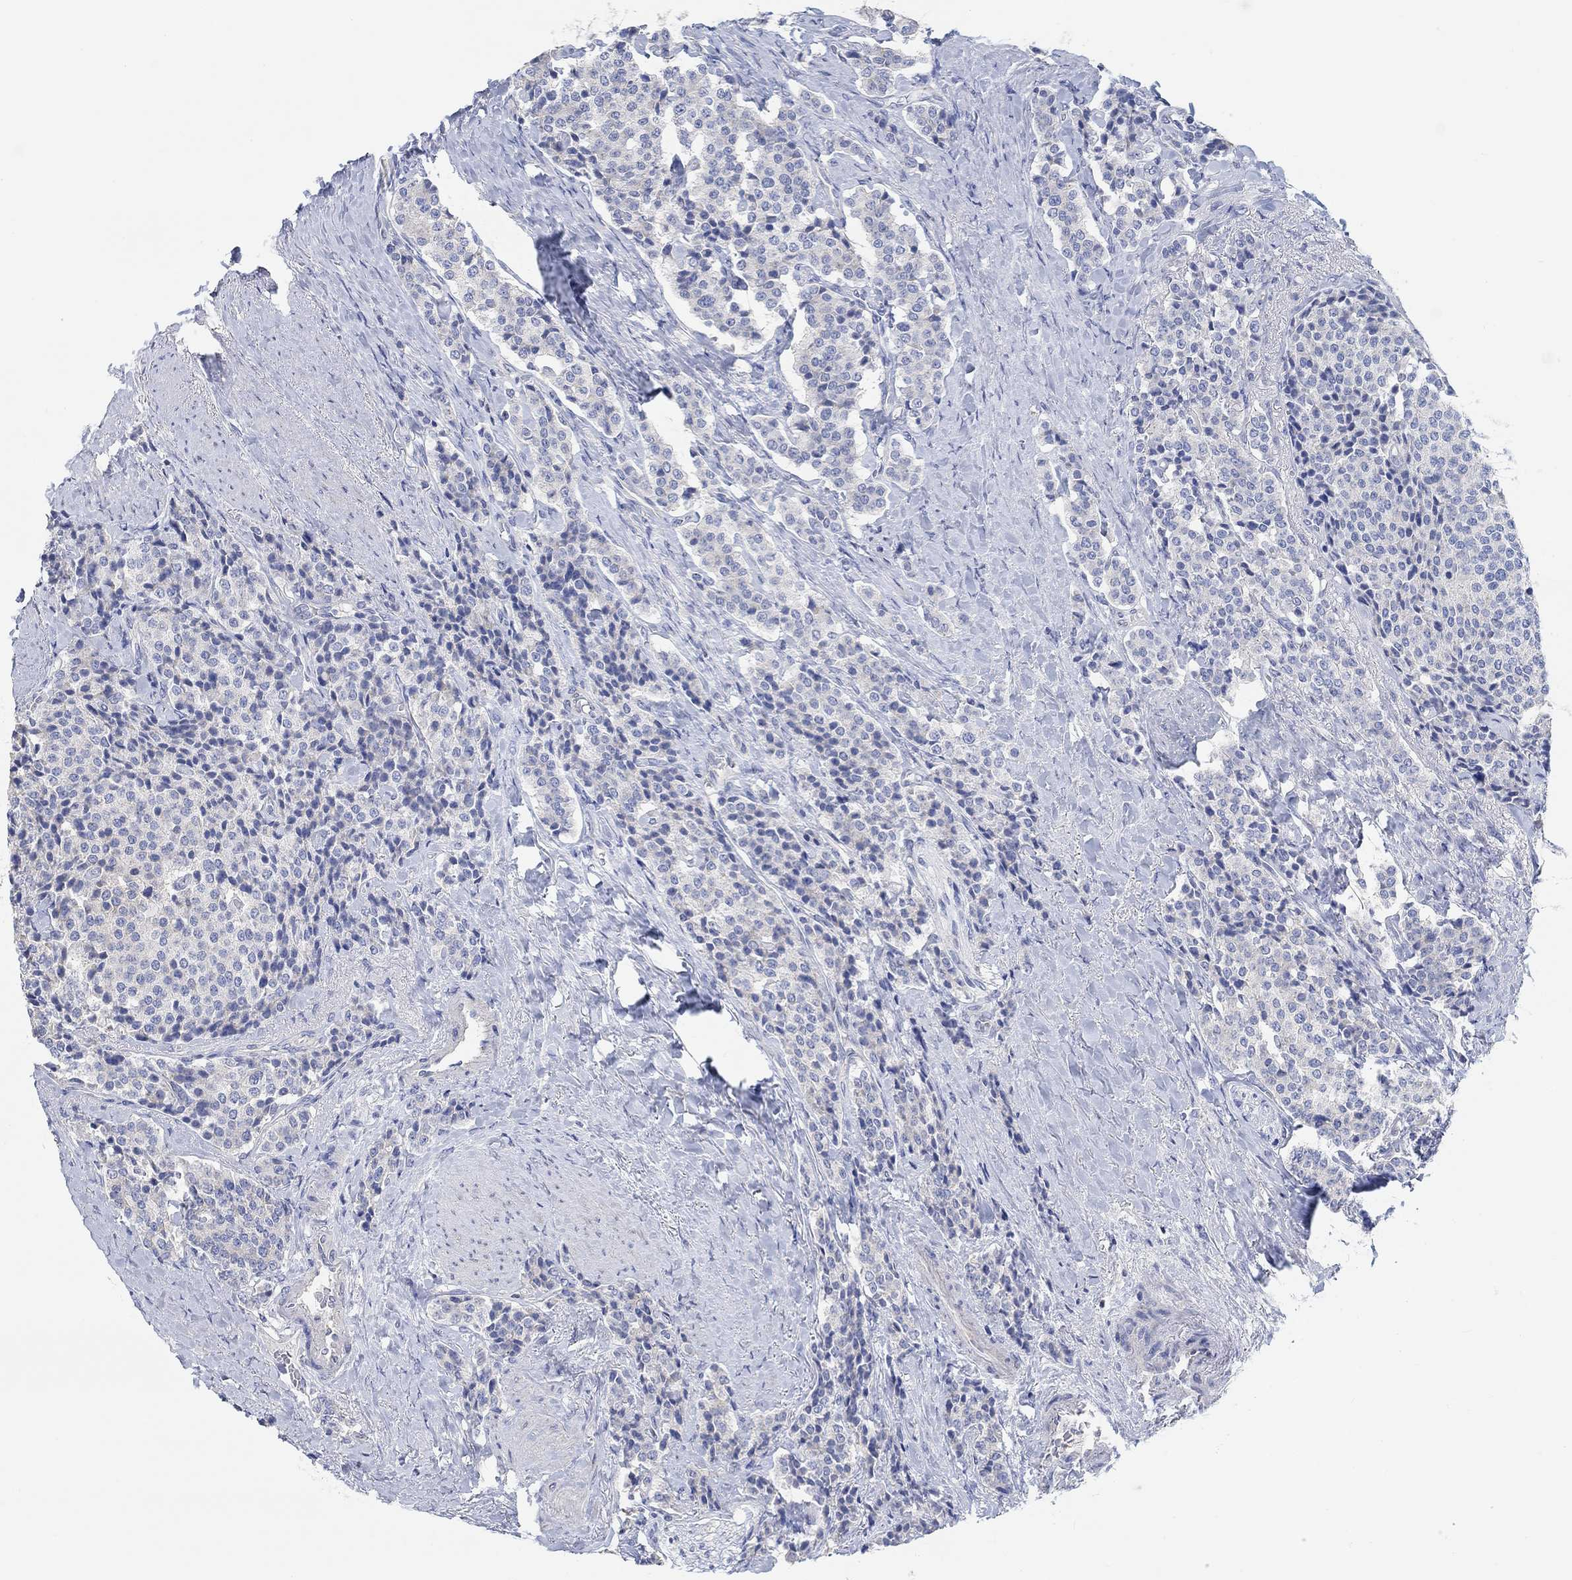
{"staining": {"intensity": "negative", "quantity": "none", "location": "none"}, "tissue": "carcinoid", "cell_type": "Tumor cells", "image_type": "cancer", "snomed": [{"axis": "morphology", "description": "Carcinoid, malignant, NOS"}, {"axis": "topography", "description": "Small intestine"}], "caption": "This is an immunohistochemistry histopathology image of human malignant carcinoid. There is no staining in tumor cells.", "gene": "NLRP14", "patient": {"sex": "female", "age": 58}}